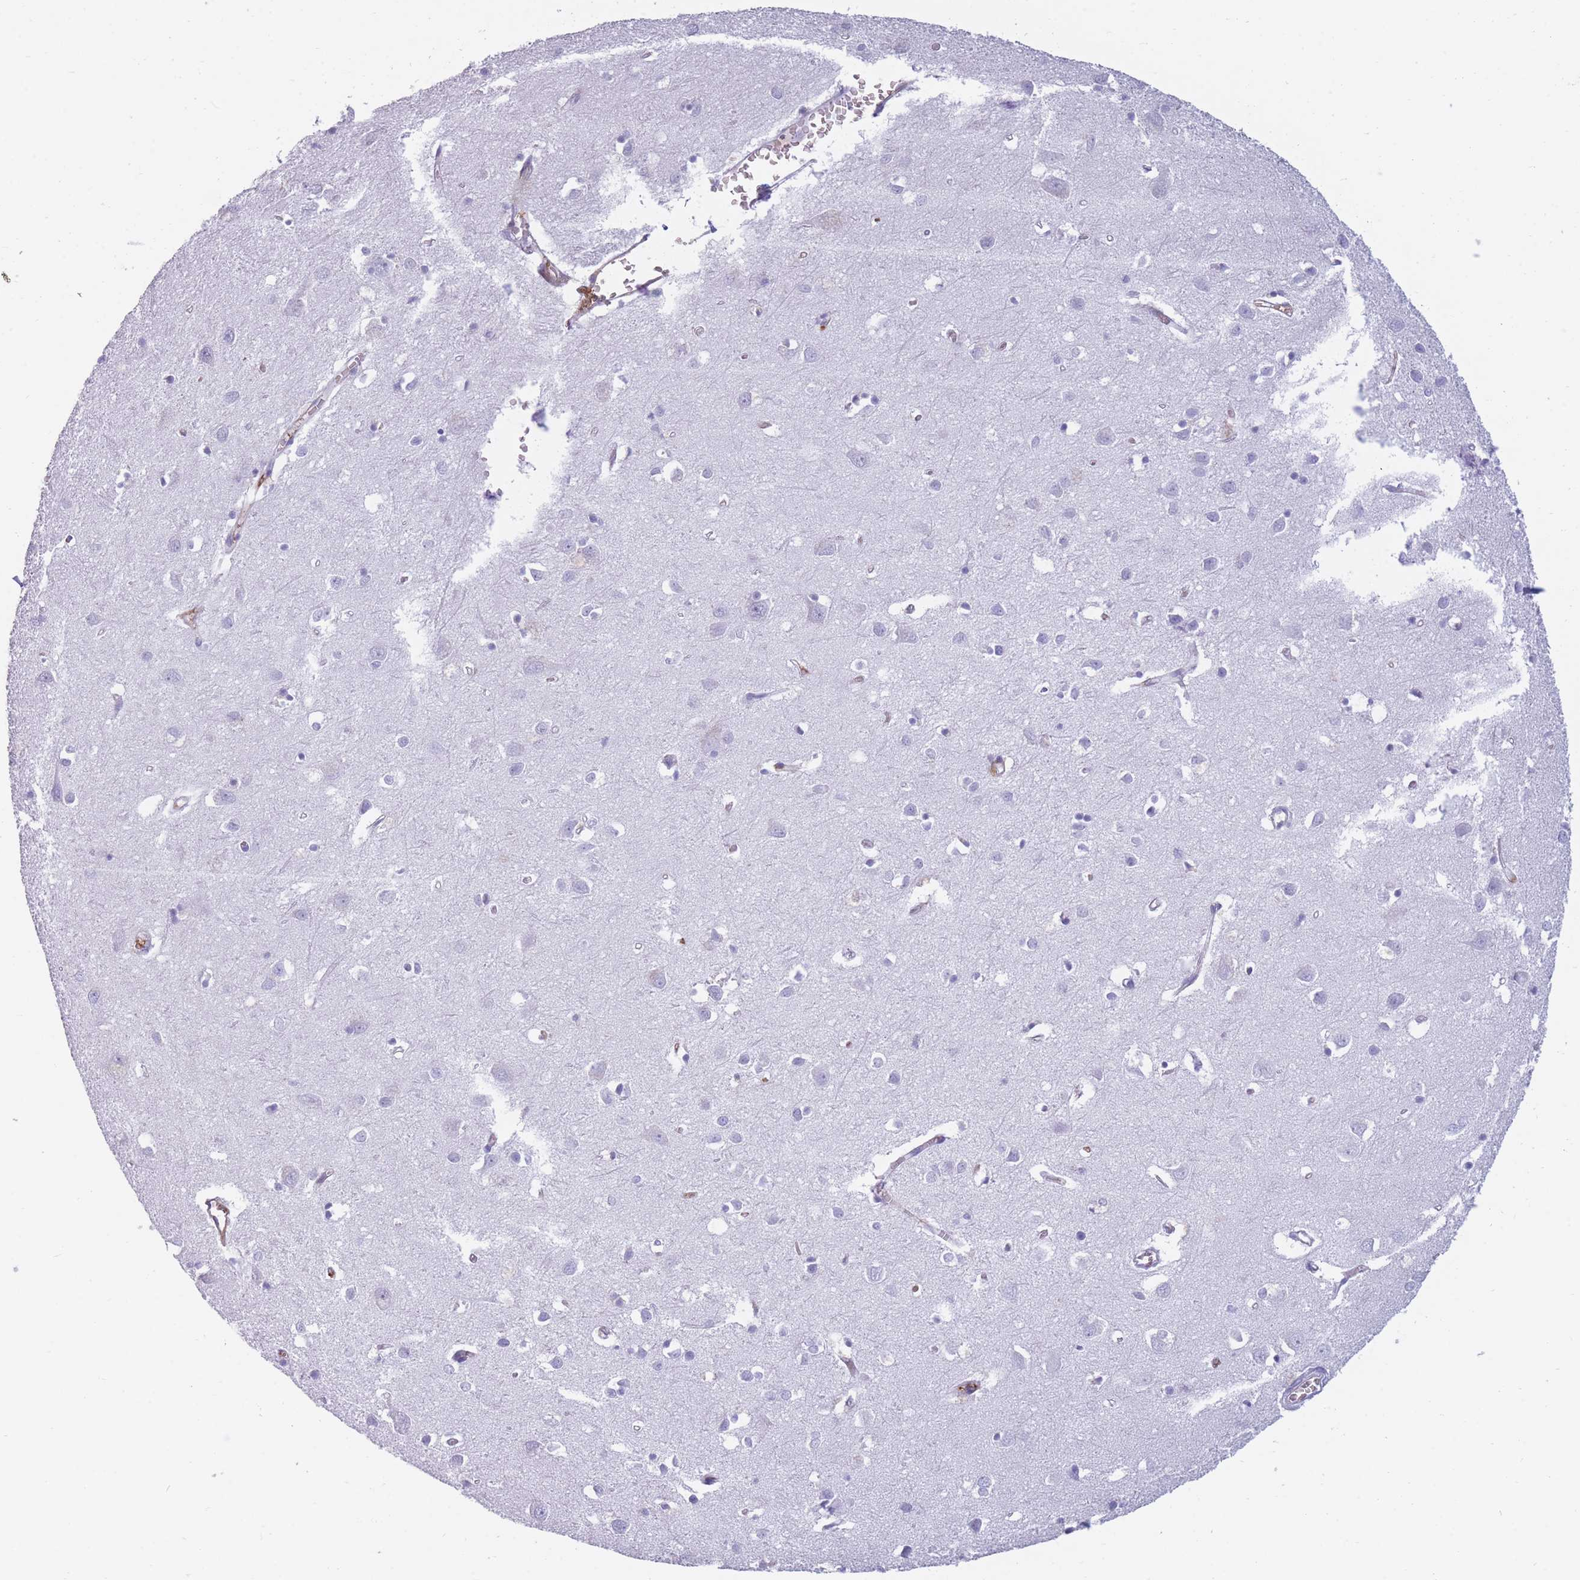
{"staining": {"intensity": "negative", "quantity": "none", "location": "none"}, "tissue": "cerebral cortex", "cell_type": "Endothelial cells", "image_type": "normal", "snomed": [{"axis": "morphology", "description": "Normal tissue, NOS"}, {"axis": "topography", "description": "Cerebral cortex"}], "caption": "Endothelial cells show no significant protein staining in benign cerebral cortex. (DAB (3,3'-diaminobenzidine) IHC, high magnification).", "gene": "TNFSF11", "patient": {"sex": "female", "age": 64}}